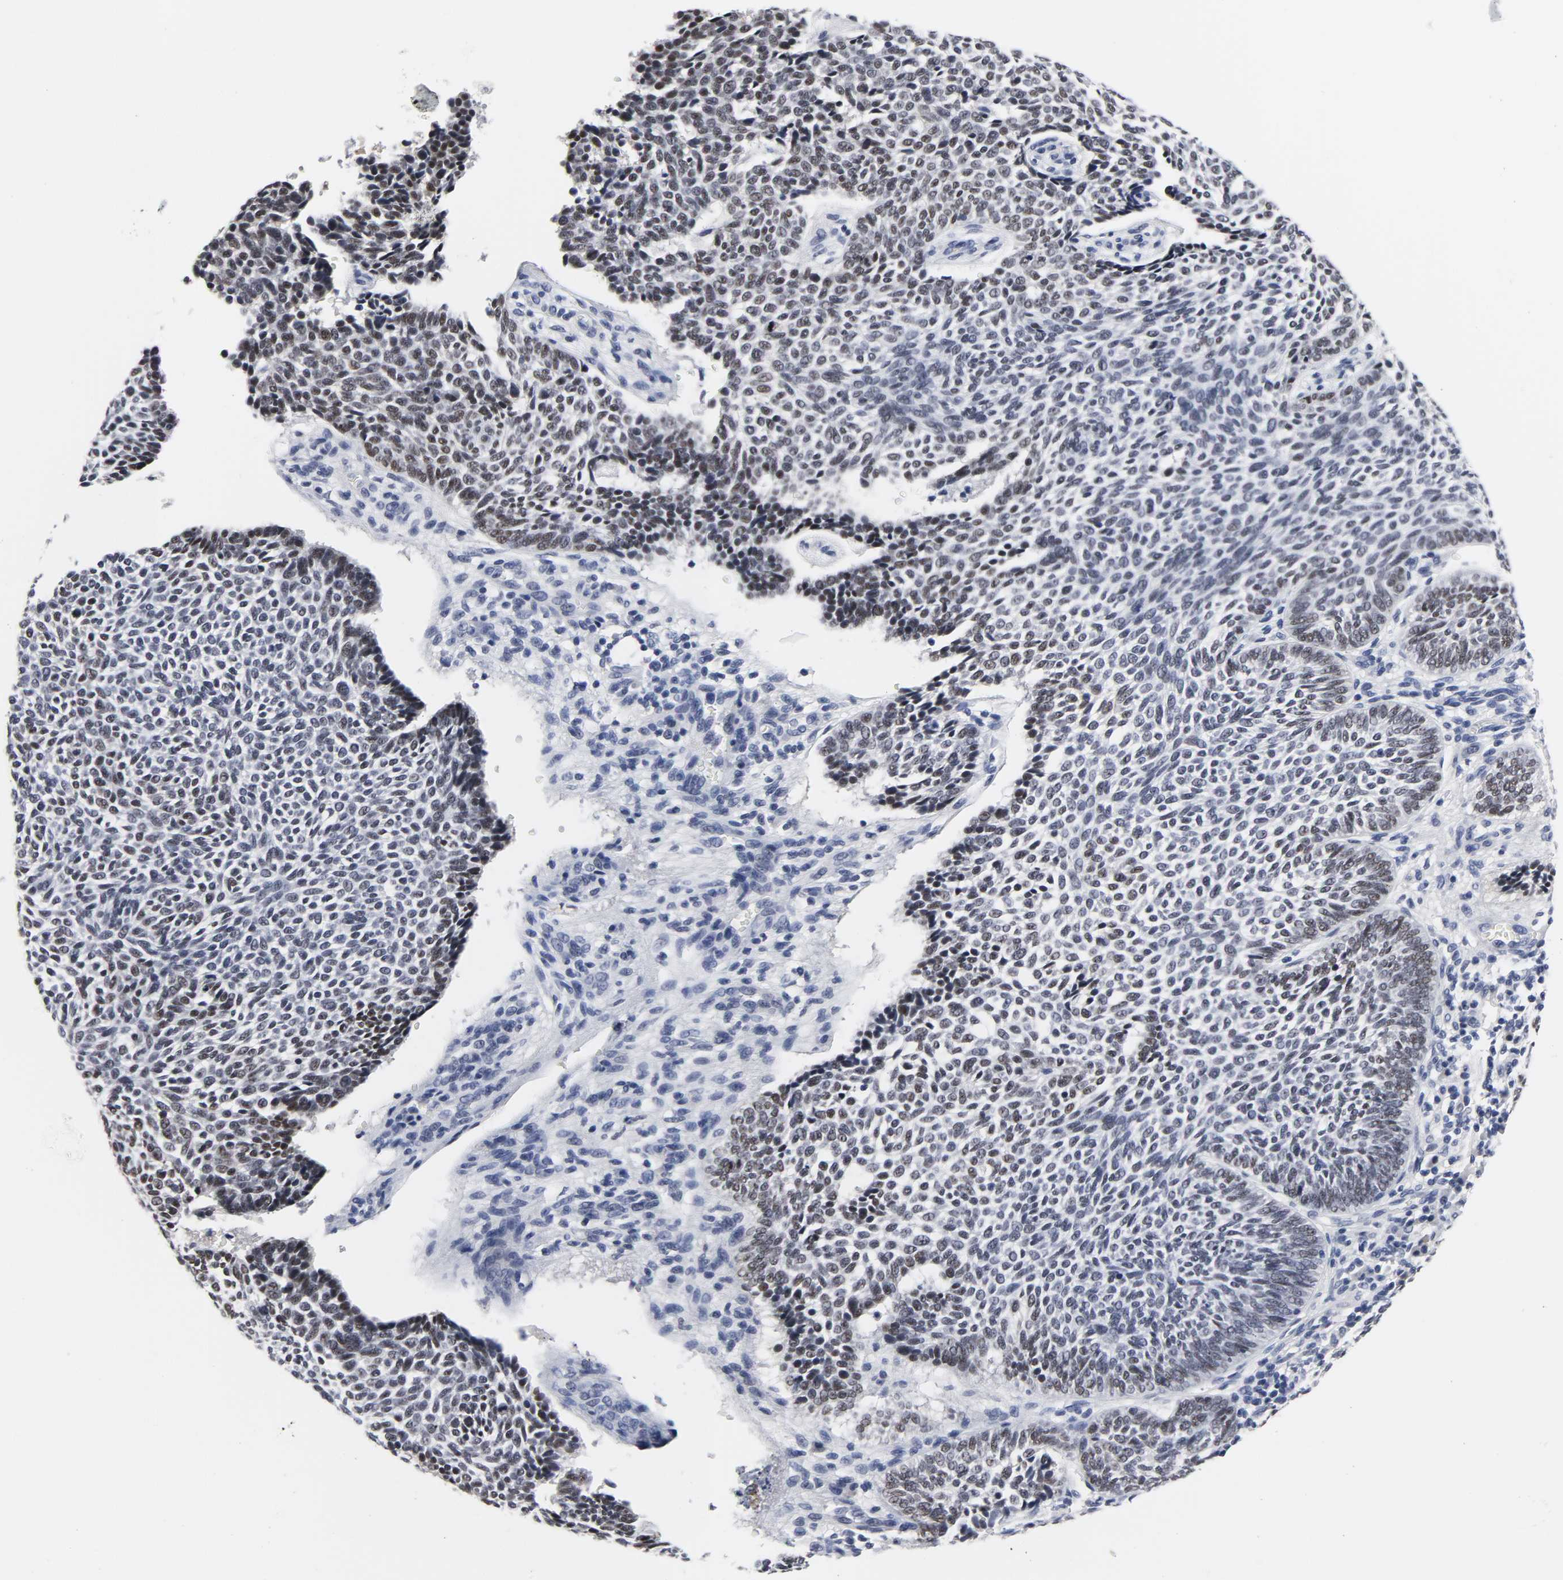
{"staining": {"intensity": "moderate", "quantity": "25%-75%", "location": "nuclear"}, "tissue": "skin cancer", "cell_type": "Tumor cells", "image_type": "cancer", "snomed": [{"axis": "morphology", "description": "Normal tissue, NOS"}, {"axis": "morphology", "description": "Basal cell carcinoma"}, {"axis": "topography", "description": "Skin"}], "caption": "Basal cell carcinoma (skin) was stained to show a protein in brown. There is medium levels of moderate nuclear expression in about 25%-75% of tumor cells. (DAB = brown stain, brightfield microscopy at high magnification).", "gene": "GRHL2", "patient": {"sex": "male", "age": 87}}